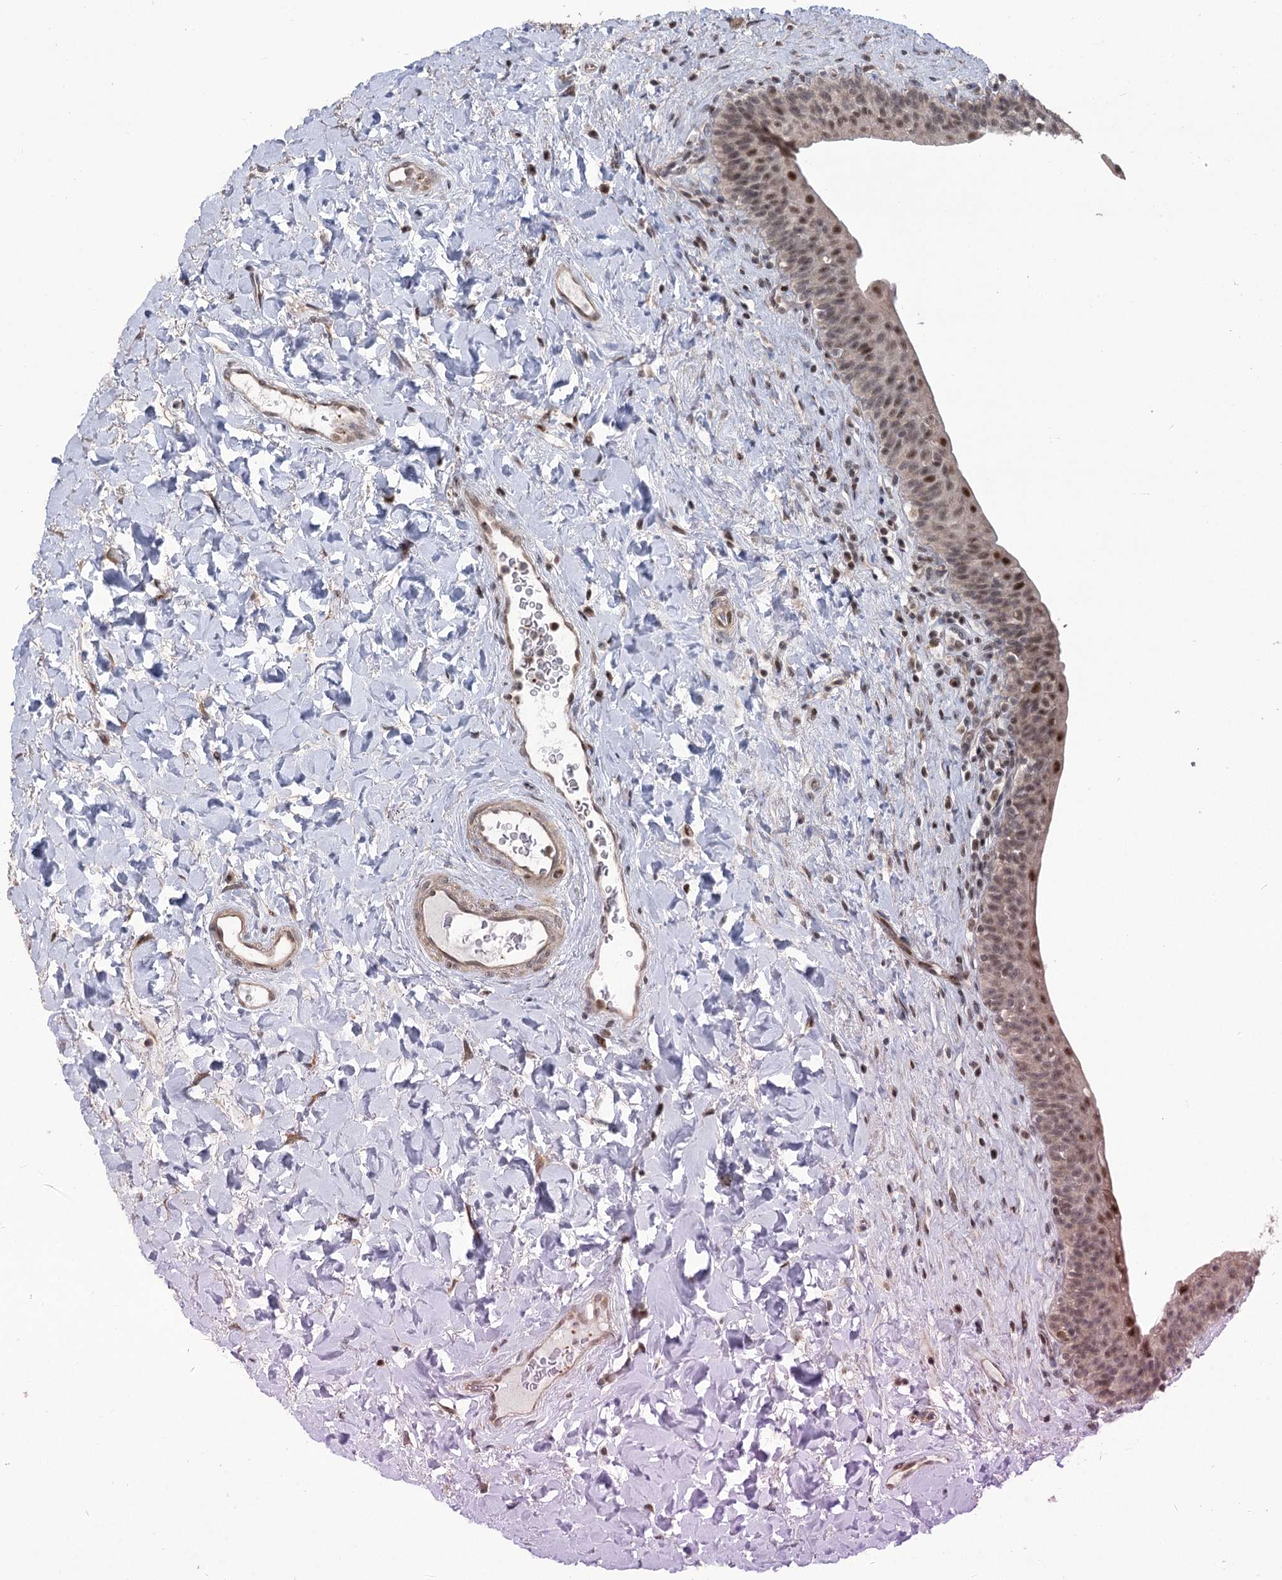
{"staining": {"intensity": "moderate", "quantity": ">75%", "location": "nuclear"}, "tissue": "urinary bladder", "cell_type": "Urothelial cells", "image_type": "normal", "snomed": [{"axis": "morphology", "description": "Normal tissue, NOS"}, {"axis": "topography", "description": "Urinary bladder"}], "caption": "The immunohistochemical stain shows moderate nuclear positivity in urothelial cells of unremarkable urinary bladder. (DAB (3,3'-diaminobenzidine) IHC, brown staining for protein, blue staining for nuclei).", "gene": "WBP1L", "patient": {"sex": "male", "age": 83}}